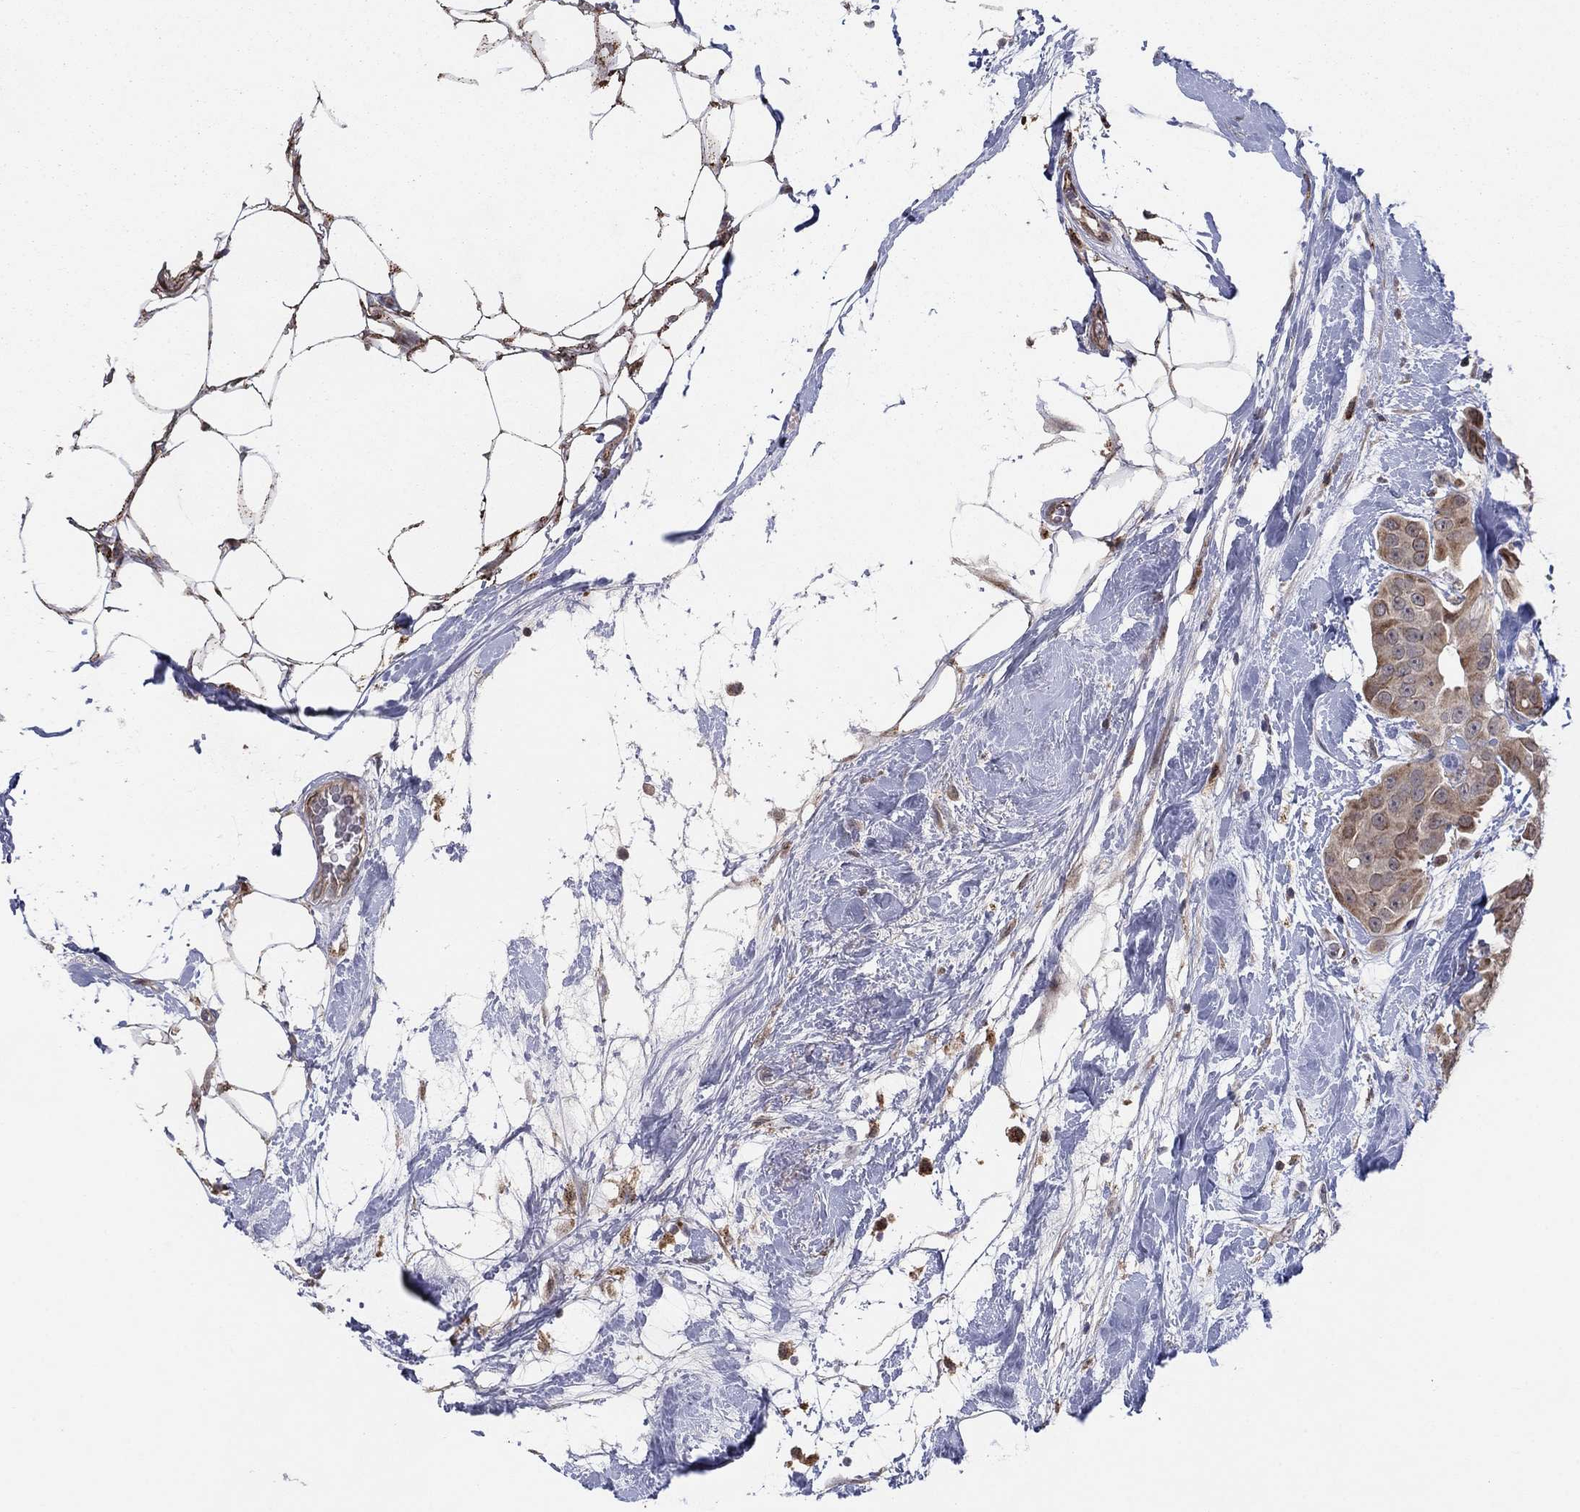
{"staining": {"intensity": "moderate", "quantity": ">75%", "location": "cytoplasmic/membranous"}, "tissue": "breast cancer", "cell_type": "Tumor cells", "image_type": "cancer", "snomed": [{"axis": "morphology", "description": "Duct carcinoma"}, {"axis": "topography", "description": "Breast"}], "caption": "The micrograph exhibits immunohistochemical staining of breast cancer (infiltrating ductal carcinoma). There is moderate cytoplasmic/membranous expression is seen in approximately >75% of tumor cells. The staining is performed using DAB brown chromogen to label protein expression. The nuclei are counter-stained blue using hematoxylin.", "gene": "ZNF395", "patient": {"sex": "female", "age": 45}}